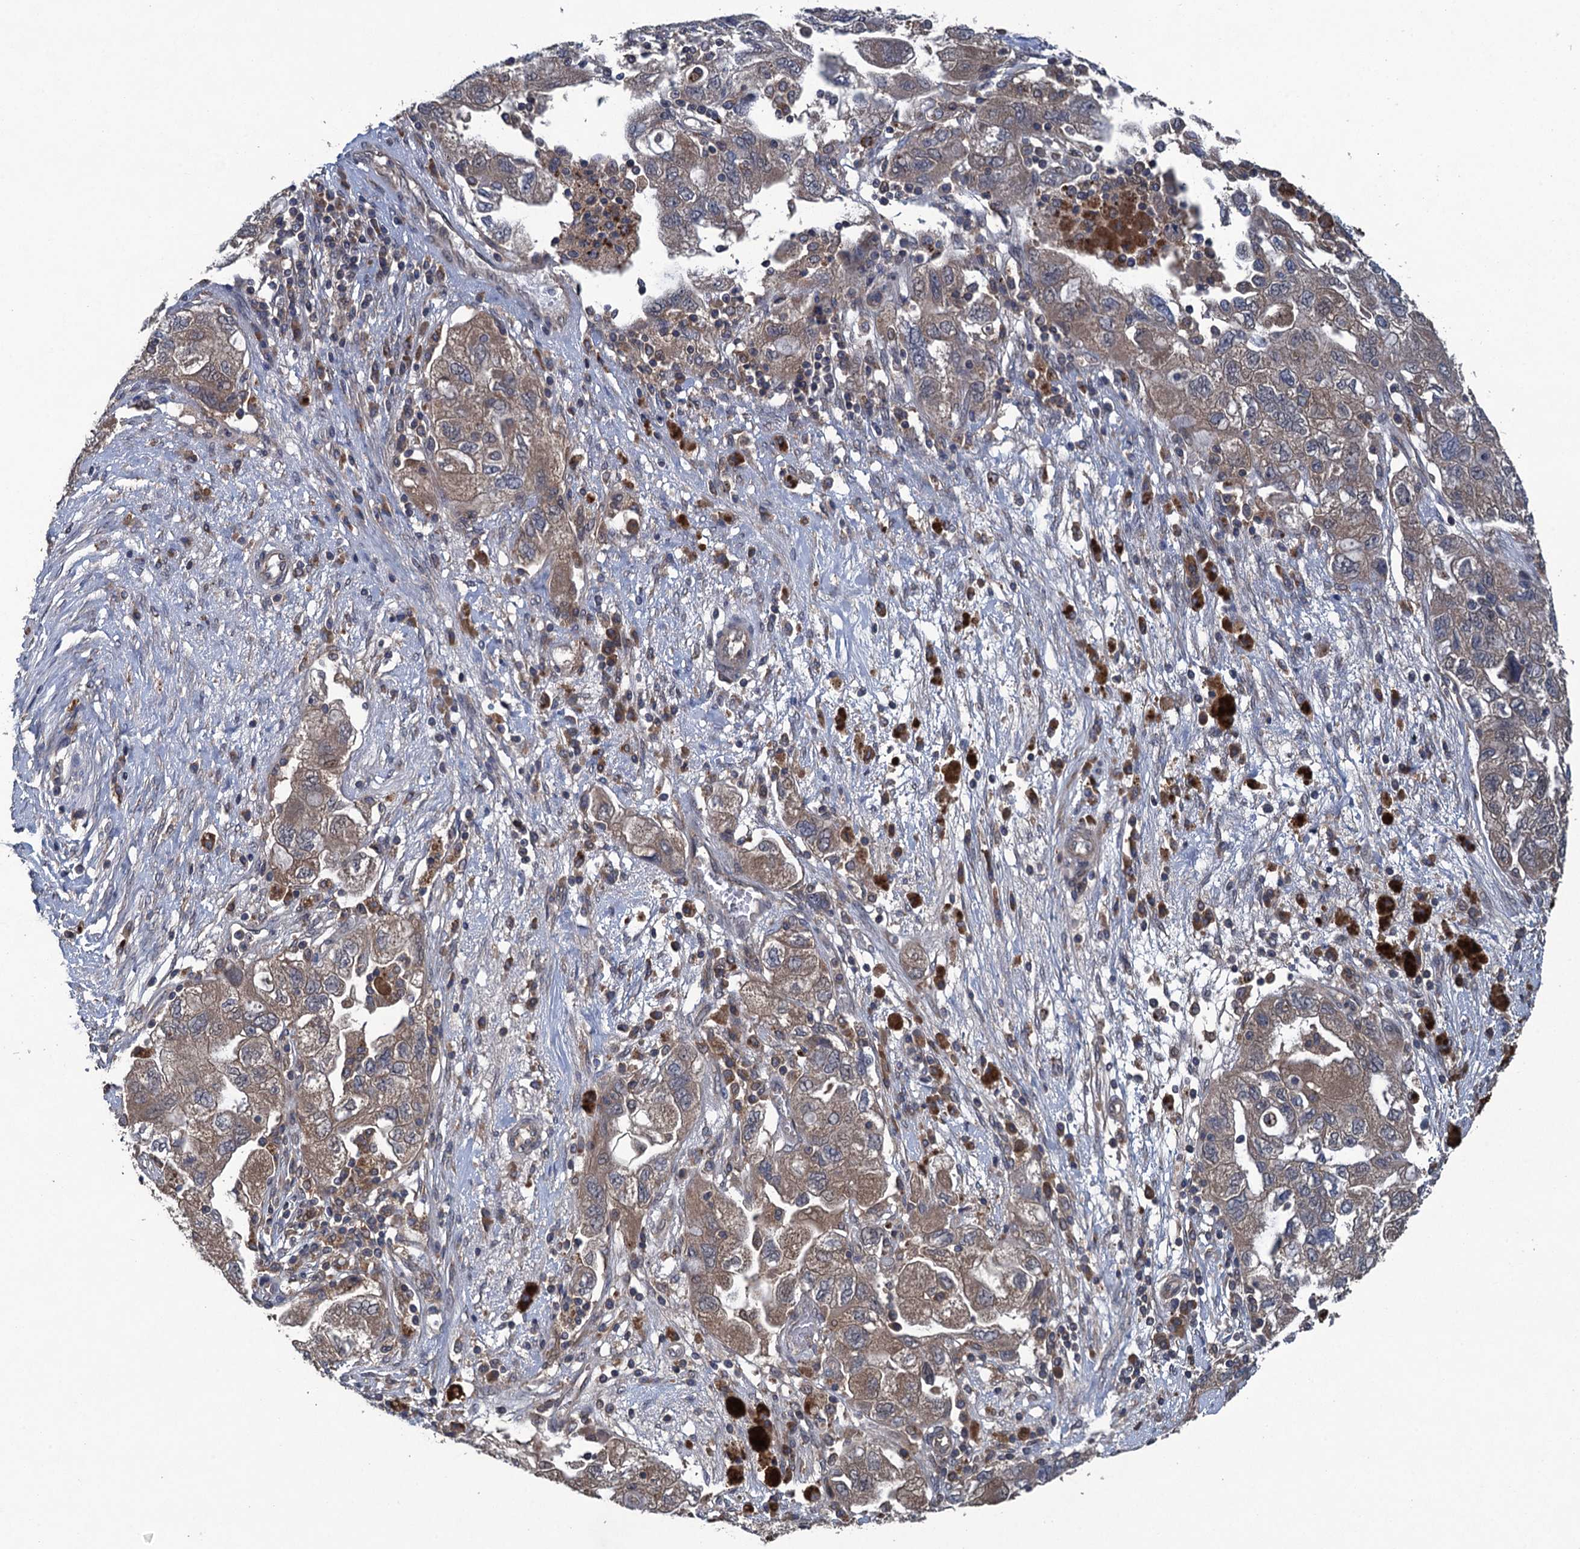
{"staining": {"intensity": "weak", "quantity": "25%-75%", "location": "cytoplasmic/membranous"}, "tissue": "ovarian cancer", "cell_type": "Tumor cells", "image_type": "cancer", "snomed": [{"axis": "morphology", "description": "Carcinoma, NOS"}, {"axis": "morphology", "description": "Cystadenocarcinoma, serous, NOS"}, {"axis": "topography", "description": "Ovary"}], "caption": "Immunohistochemistry staining of ovarian cancer (serous cystadenocarcinoma), which shows low levels of weak cytoplasmic/membranous staining in about 25%-75% of tumor cells indicating weak cytoplasmic/membranous protein positivity. The staining was performed using DAB (brown) for protein detection and nuclei were counterstained in hematoxylin (blue).", "gene": "CNTN5", "patient": {"sex": "female", "age": 69}}